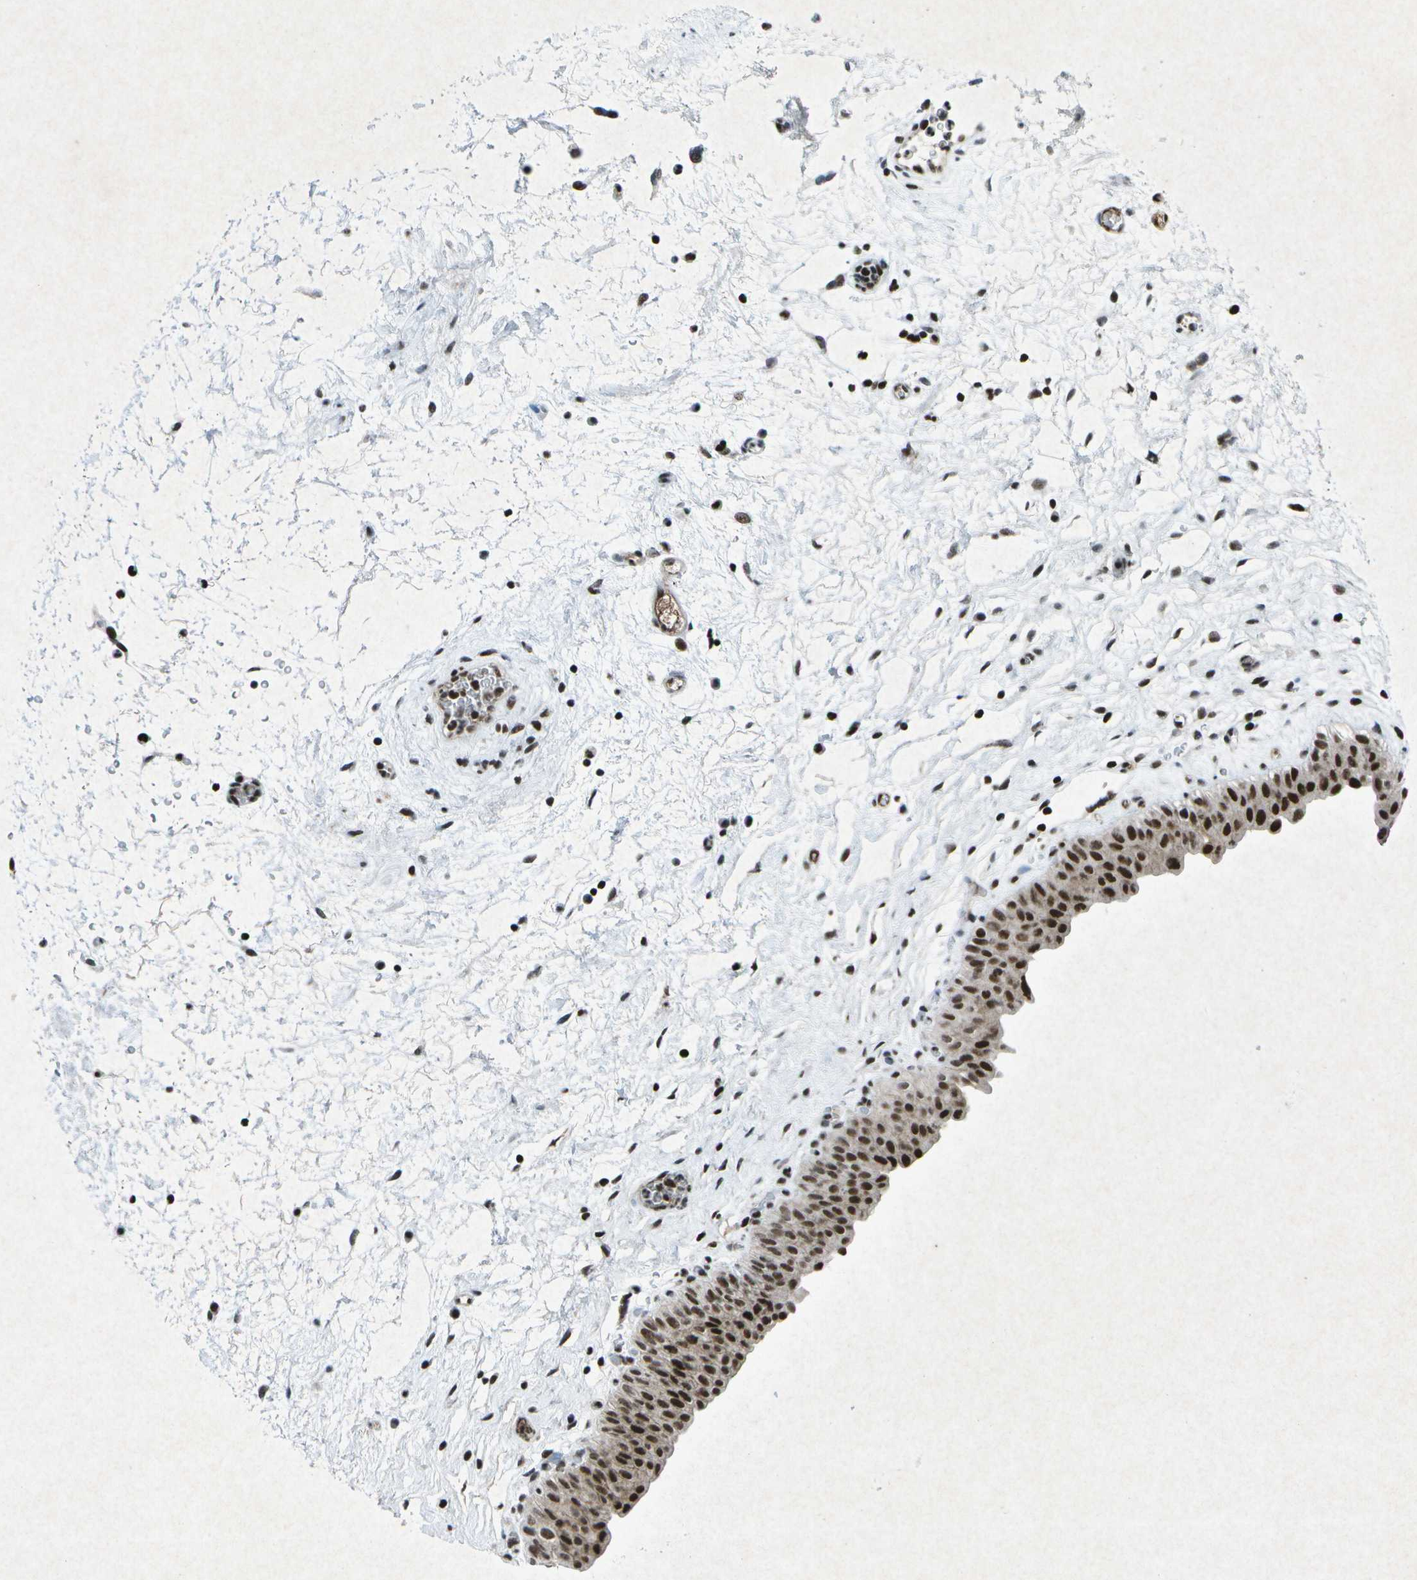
{"staining": {"intensity": "strong", "quantity": ">75%", "location": "nuclear"}, "tissue": "urinary bladder", "cell_type": "Urothelial cells", "image_type": "normal", "snomed": [{"axis": "morphology", "description": "Normal tissue, NOS"}, {"axis": "topography", "description": "Urinary bladder"}], "caption": "This image displays immunohistochemistry (IHC) staining of normal urinary bladder, with high strong nuclear positivity in about >75% of urothelial cells.", "gene": "MTA2", "patient": {"sex": "male", "age": 46}}